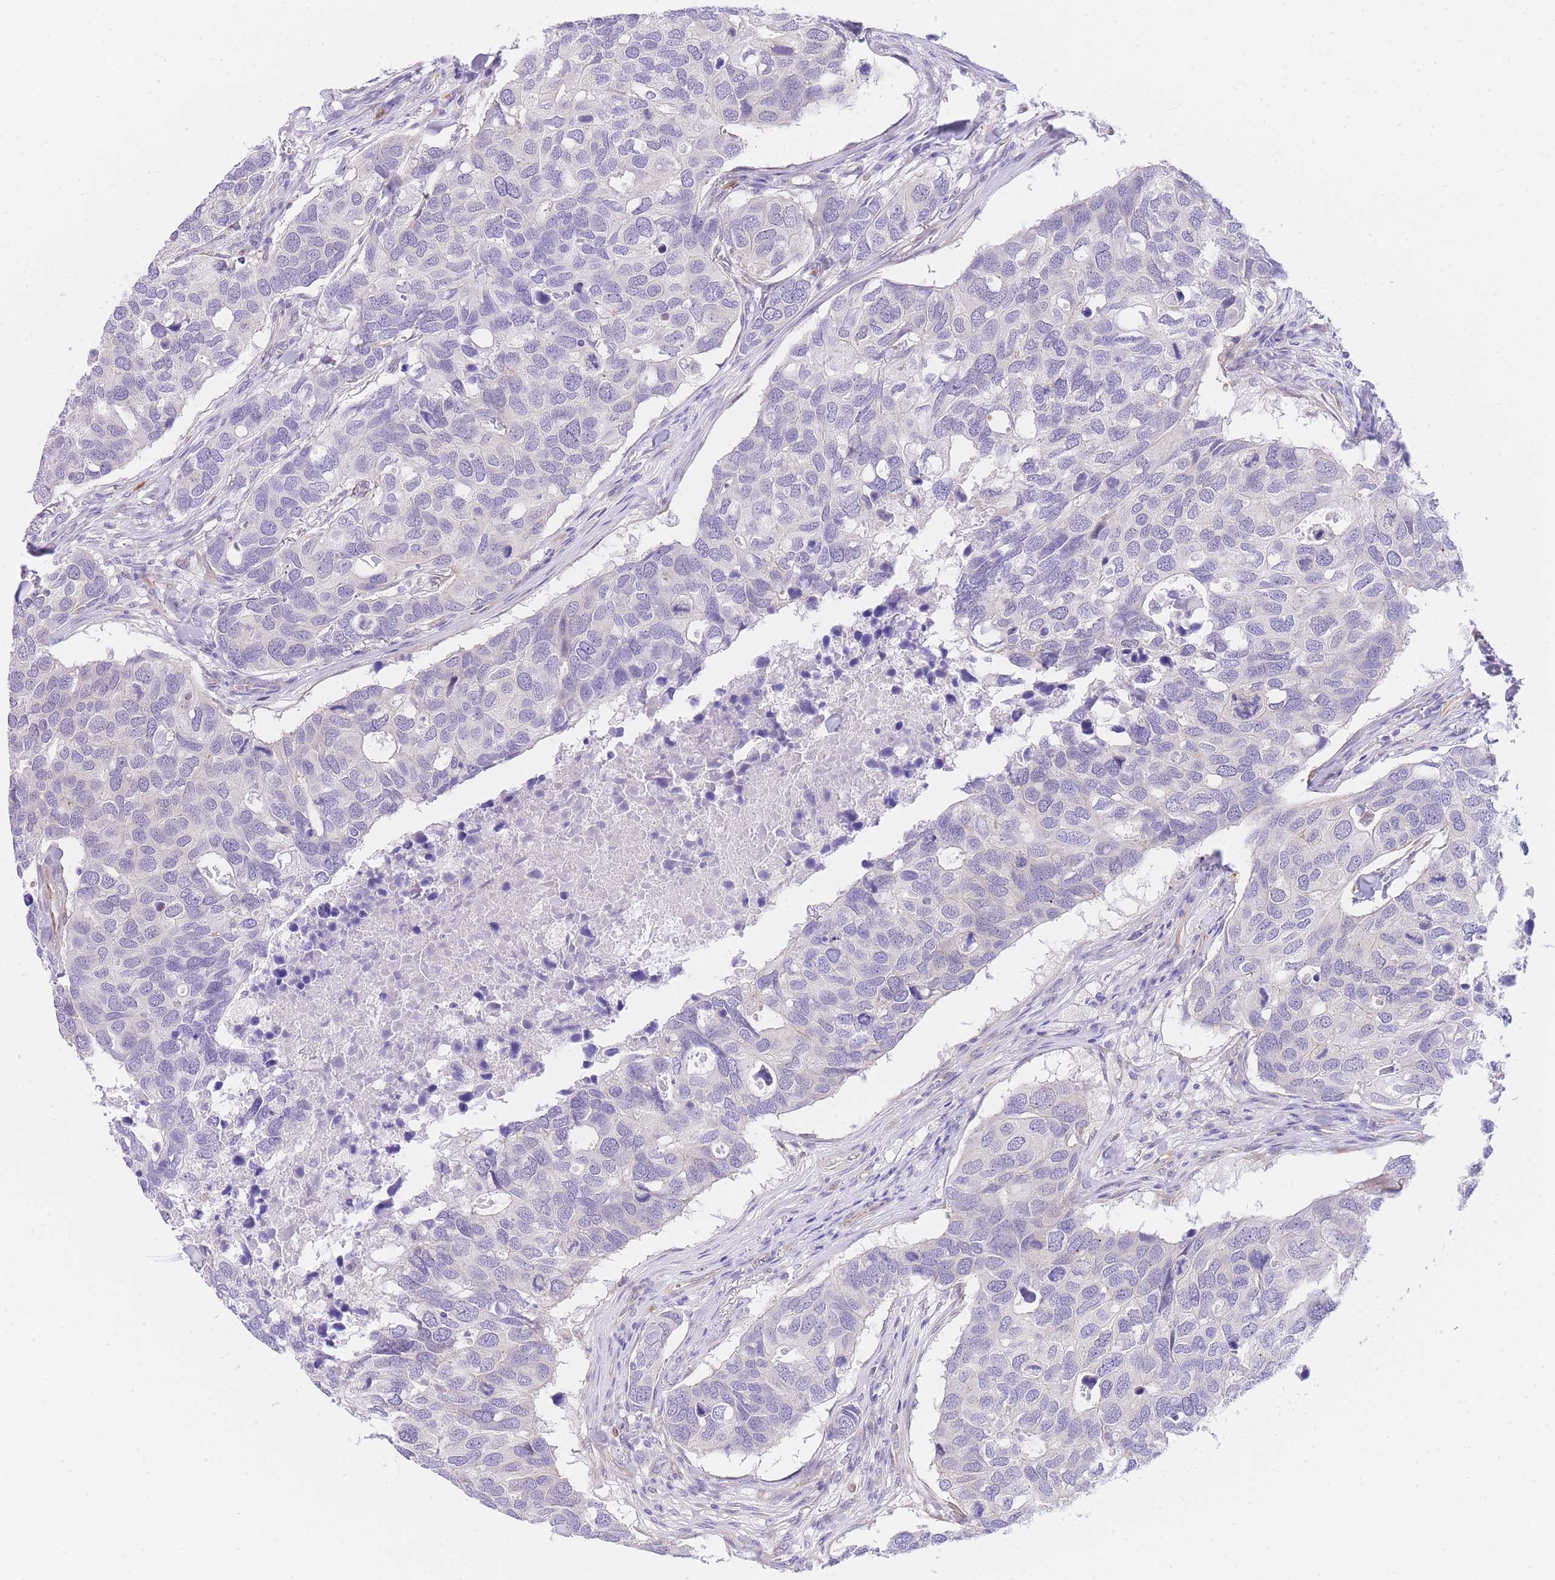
{"staining": {"intensity": "negative", "quantity": "none", "location": "none"}, "tissue": "breast cancer", "cell_type": "Tumor cells", "image_type": "cancer", "snomed": [{"axis": "morphology", "description": "Duct carcinoma"}, {"axis": "topography", "description": "Breast"}], "caption": "Tumor cells show no significant protein expression in breast cancer (invasive ductal carcinoma). (DAB (3,3'-diaminobenzidine) immunohistochemistry (IHC) visualized using brightfield microscopy, high magnification).", "gene": "SRSF12", "patient": {"sex": "female", "age": 83}}